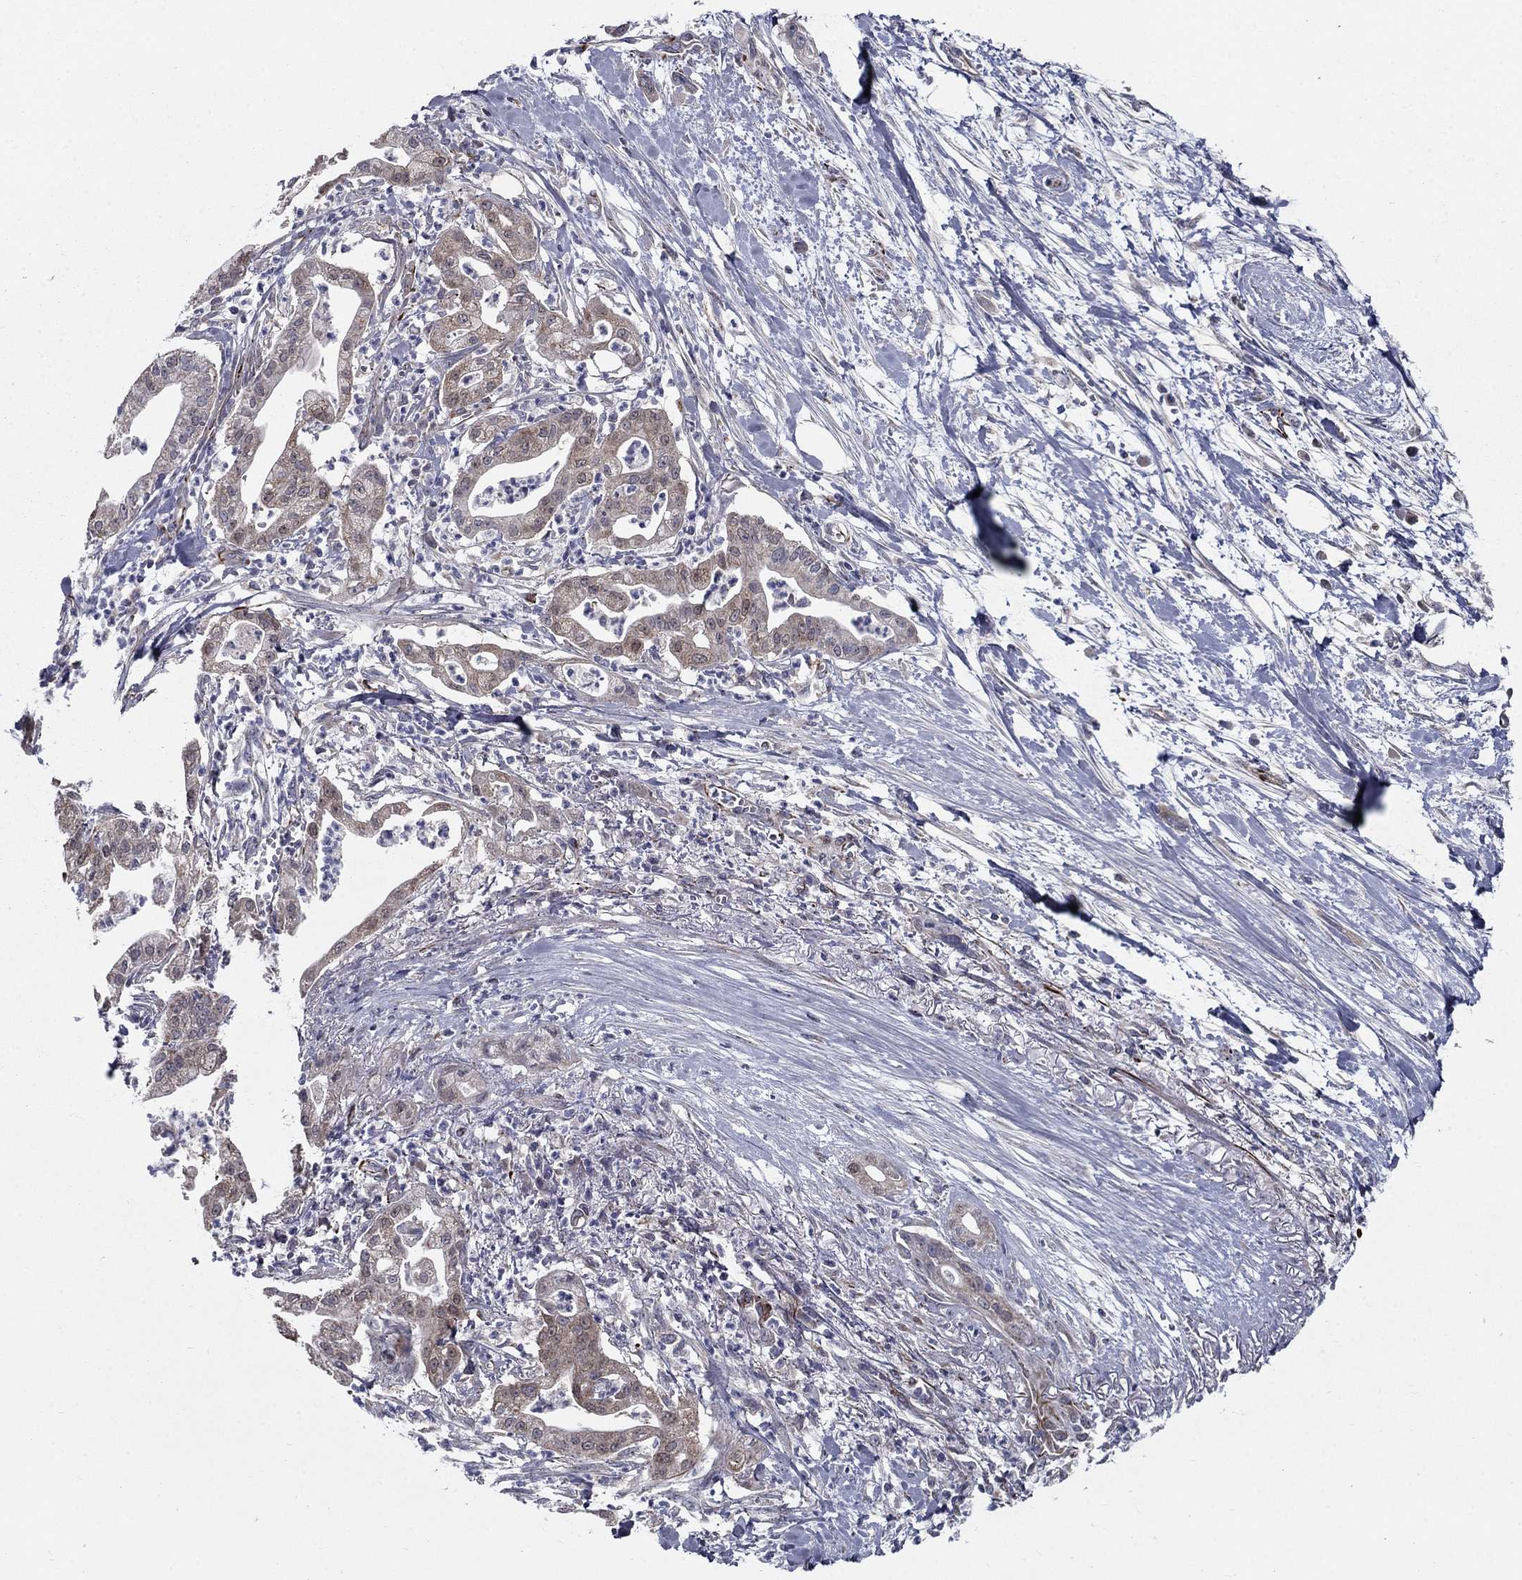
{"staining": {"intensity": "weak", "quantity": ">75%", "location": "cytoplasmic/membranous"}, "tissue": "pancreatic cancer", "cell_type": "Tumor cells", "image_type": "cancer", "snomed": [{"axis": "morphology", "description": "Normal tissue, NOS"}, {"axis": "morphology", "description": "Adenocarcinoma, NOS"}, {"axis": "topography", "description": "Lymph node"}, {"axis": "topography", "description": "Pancreas"}], "caption": "About >75% of tumor cells in pancreatic cancer (adenocarcinoma) display weak cytoplasmic/membranous protein expression as visualized by brown immunohistochemical staining.", "gene": "LACTB2", "patient": {"sex": "female", "age": 58}}